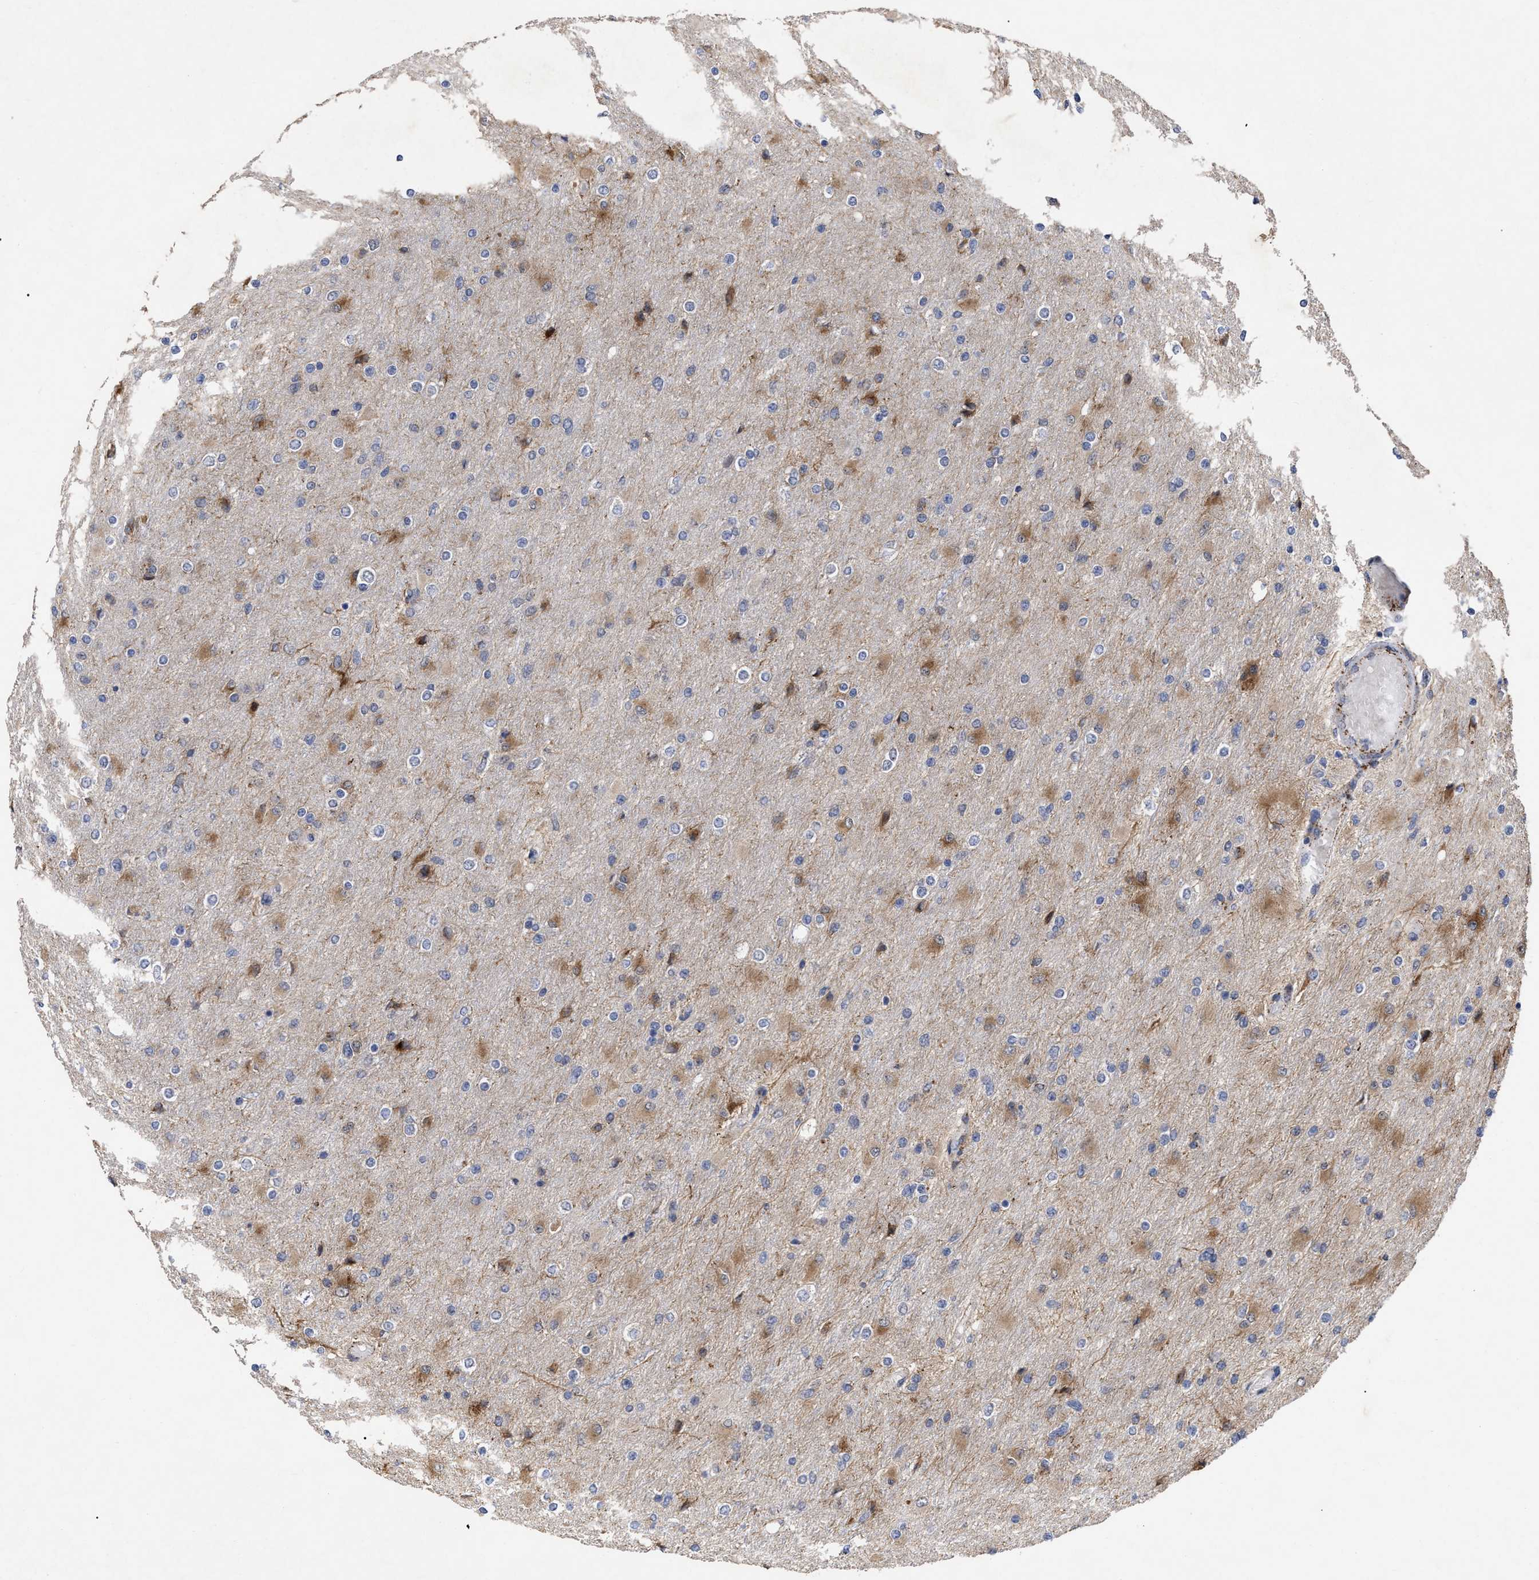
{"staining": {"intensity": "moderate", "quantity": "<25%", "location": "cytoplasmic/membranous"}, "tissue": "glioma", "cell_type": "Tumor cells", "image_type": "cancer", "snomed": [{"axis": "morphology", "description": "Glioma, malignant, High grade"}, {"axis": "topography", "description": "Cerebral cortex"}], "caption": "The image demonstrates a brown stain indicating the presence of a protein in the cytoplasmic/membranous of tumor cells in glioma. (Stains: DAB (3,3'-diaminobenzidine) in brown, nuclei in blue, Microscopy: brightfield microscopy at high magnification).", "gene": "UPF1", "patient": {"sex": "female", "age": 36}}